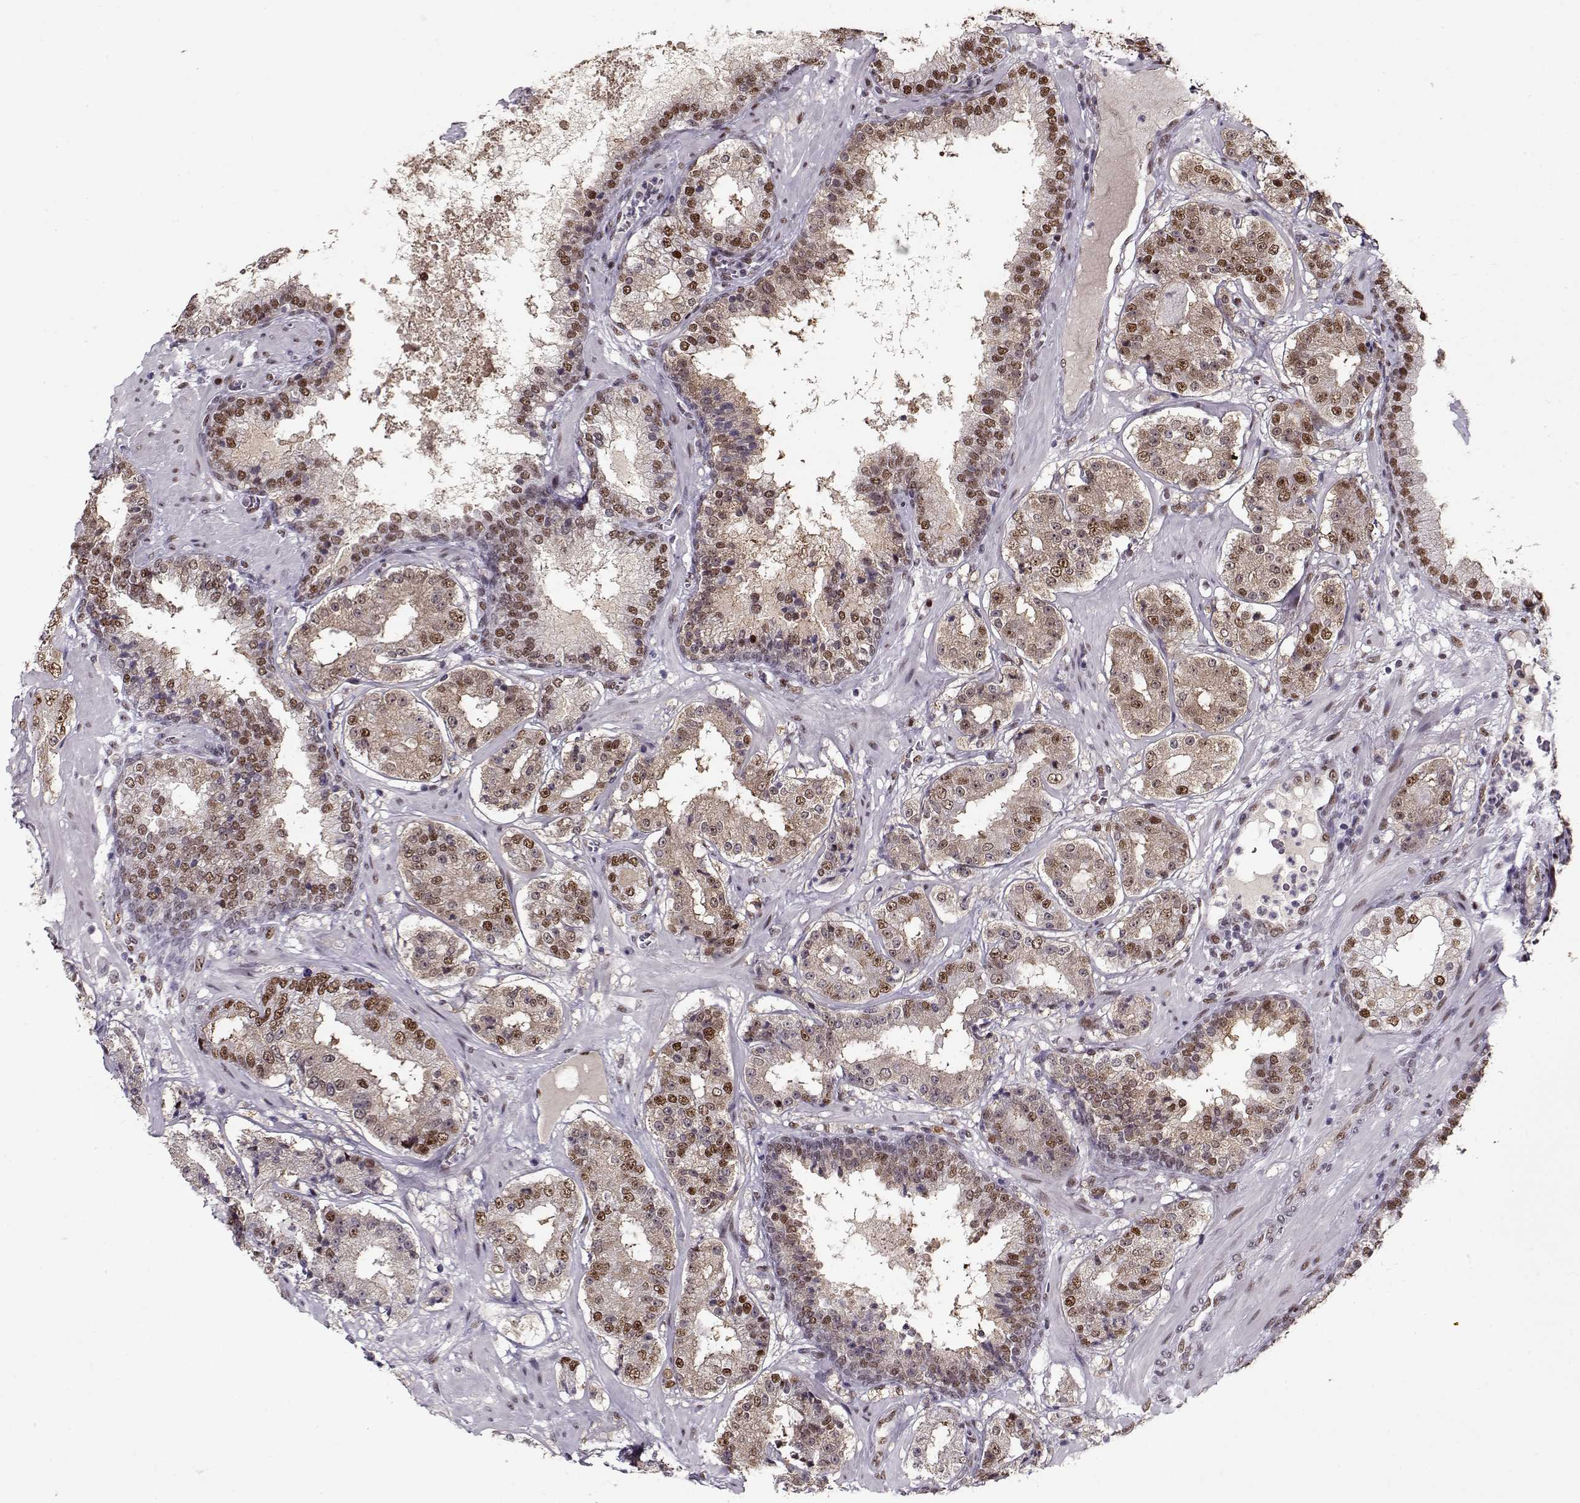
{"staining": {"intensity": "moderate", "quantity": "25%-75%", "location": "nuclear"}, "tissue": "prostate cancer", "cell_type": "Tumor cells", "image_type": "cancer", "snomed": [{"axis": "morphology", "description": "Adenocarcinoma, Low grade"}, {"axis": "topography", "description": "Prostate"}], "caption": "A medium amount of moderate nuclear staining is seen in approximately 25%-75% of tumor cells in prostate low-grade adenocarcinoma tissue.", "gene": "PRMT8", "patient": {"sex": "male", "age": 60}}